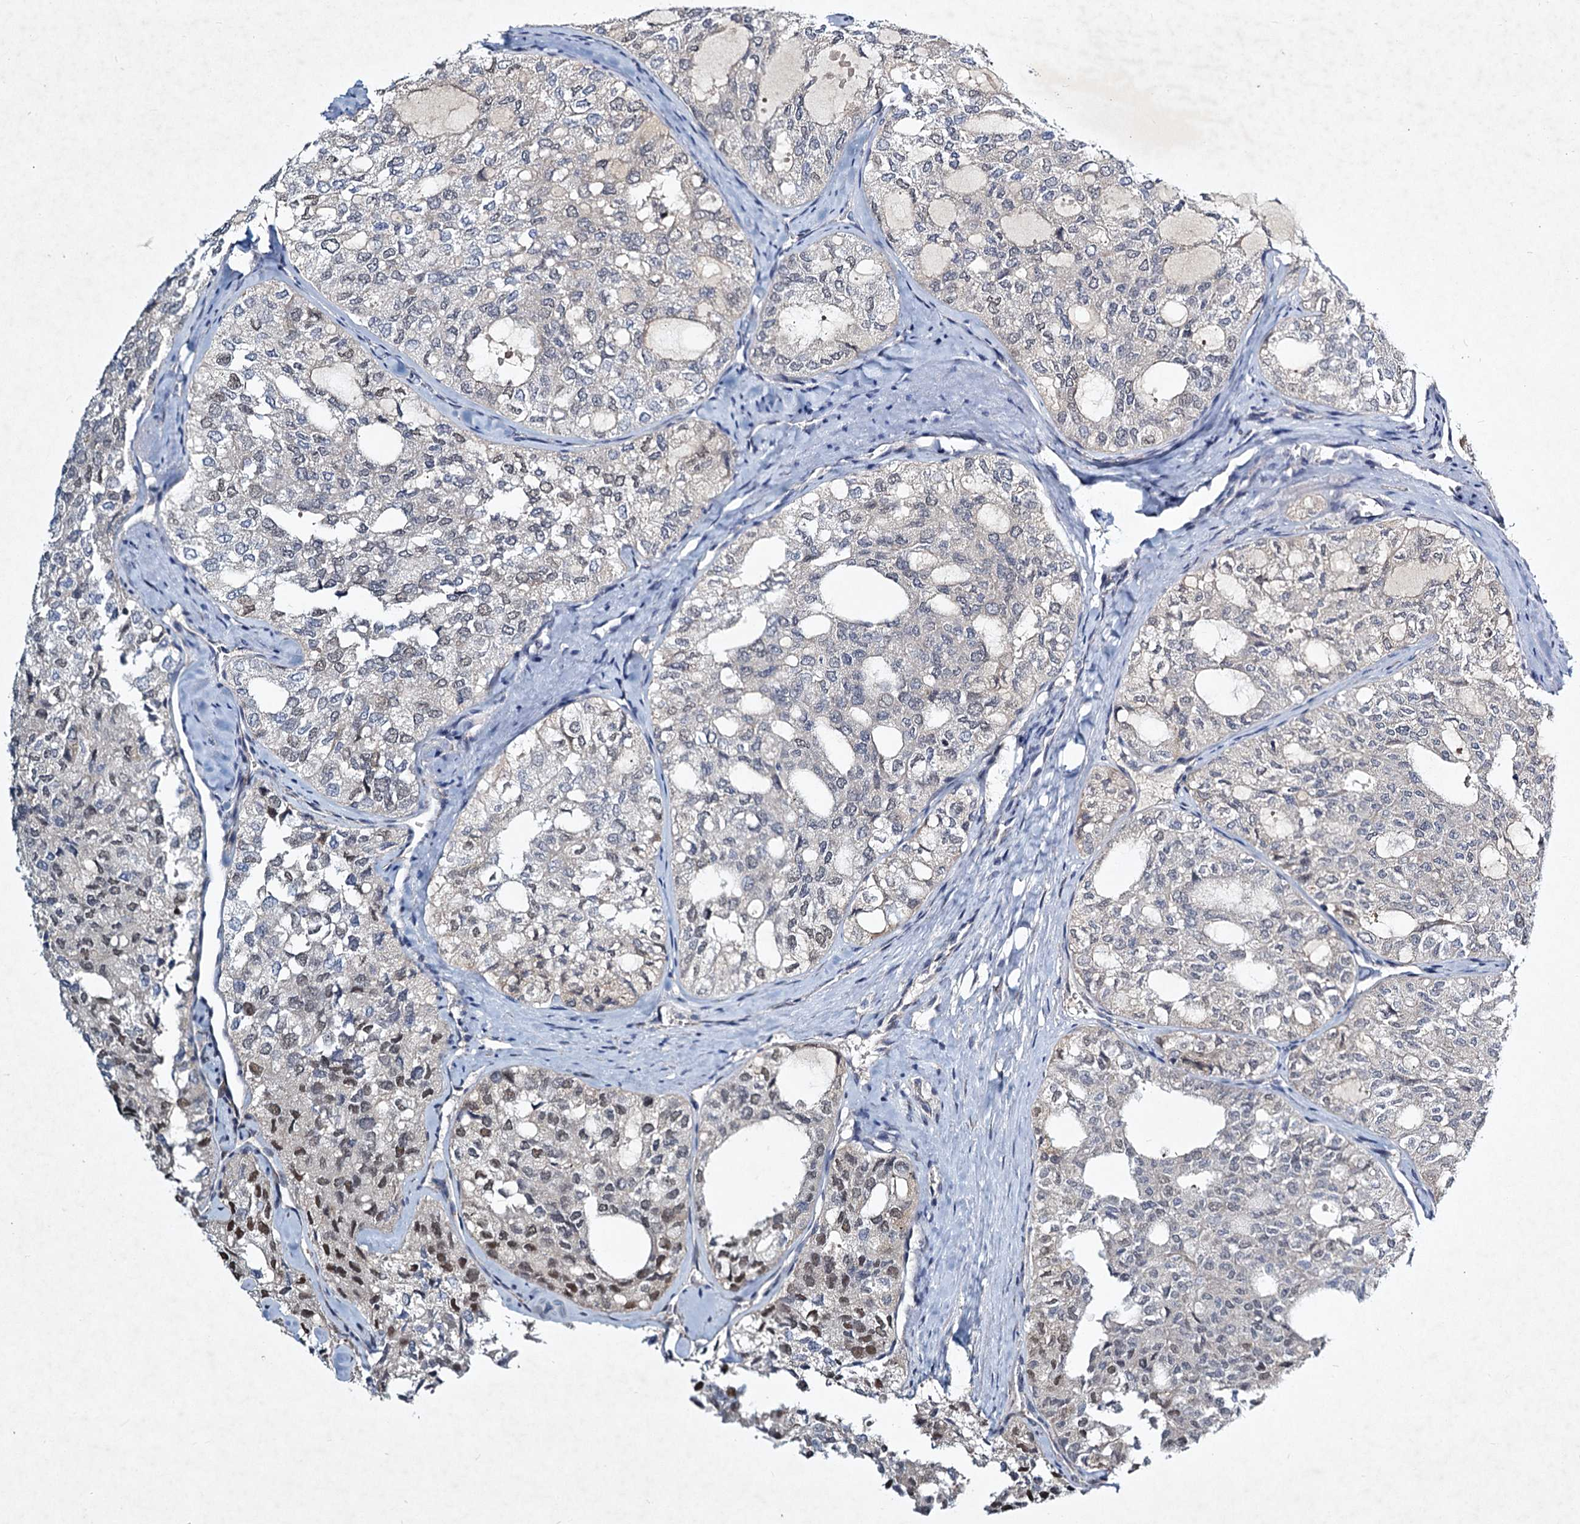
{"staining": {"intensity": "negative", "quantity": "none", "location": "none"}, "tissue": "thyroid cancer", "cell_type": "Tumor cells", "image_type": "cancer", "snomed": [{"axis": "morphology", "description": "Follicular adenoma carcinoma, NOS"}, {"axis": "topography", "description": "Thyroid gland"}], "caption": "An IHC histopathology image of thyroid follicular adenoma carcinoma is shown. There is no staining in tumor cells of thyroid follicular adenoma carcinoma.", "gene": "STAP1", "patient": {"sex": "male", "age": 75}}